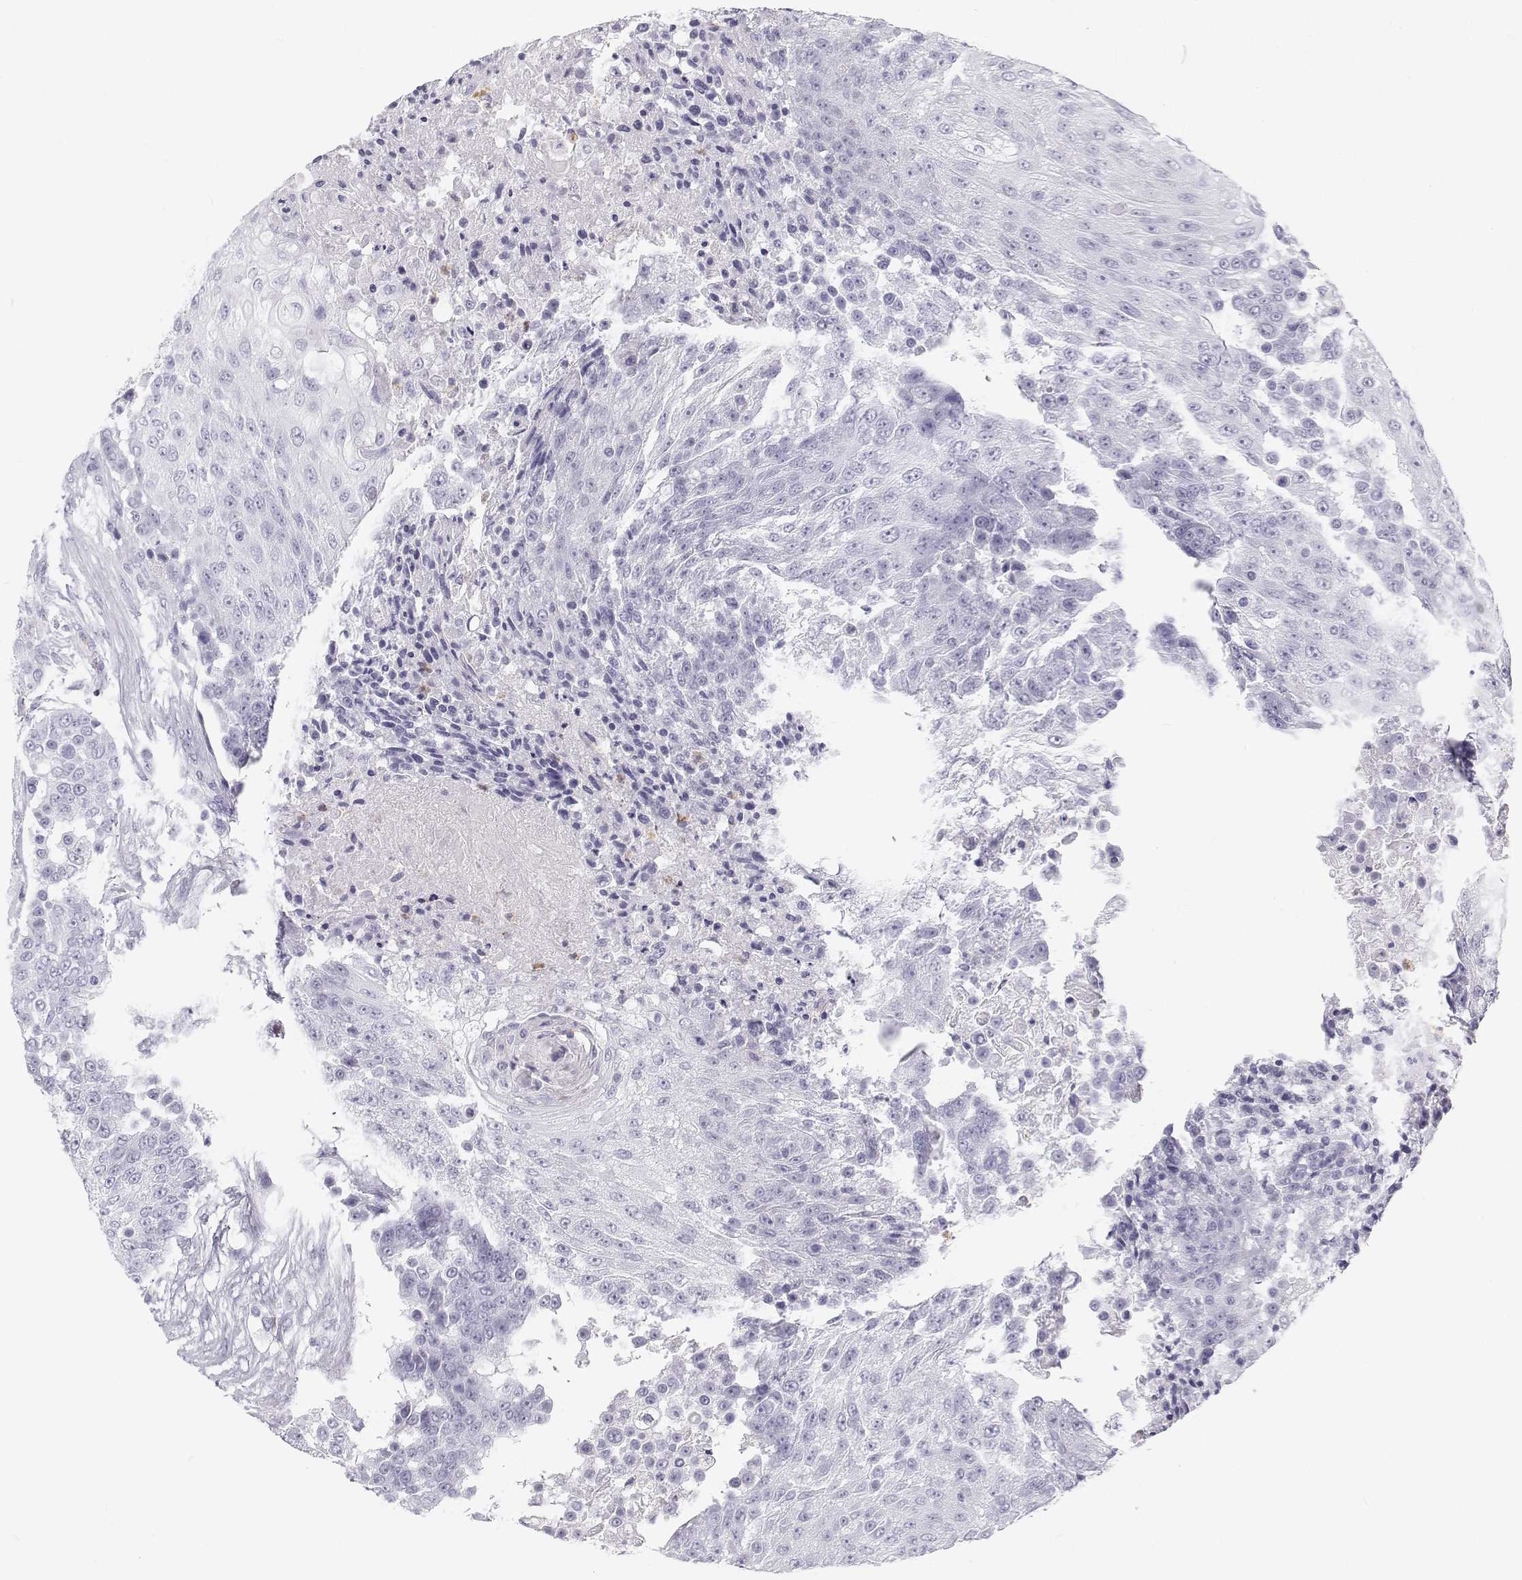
{"staining": {"intensity": "negative", "quantity": "none", "location": "none"}, "tissue": "urothelial cancer", "cell_type": "Tumor cells", "image_type": "cancer", "snomed": [{"axis": "morphology", "description": "Urothelial carcinoma, High grade"}, {"axis": "topography", "description": "Urinary bladder"}], "caption": "IHC histopathology image of neoplastic tissue: urothelial cancer stained with DAB reveals no significant protein positivity in tumor cells. Nuclei are stained in blue.", "gene": "SFTPB", "patient": {"sex": "female", "age": 63}}